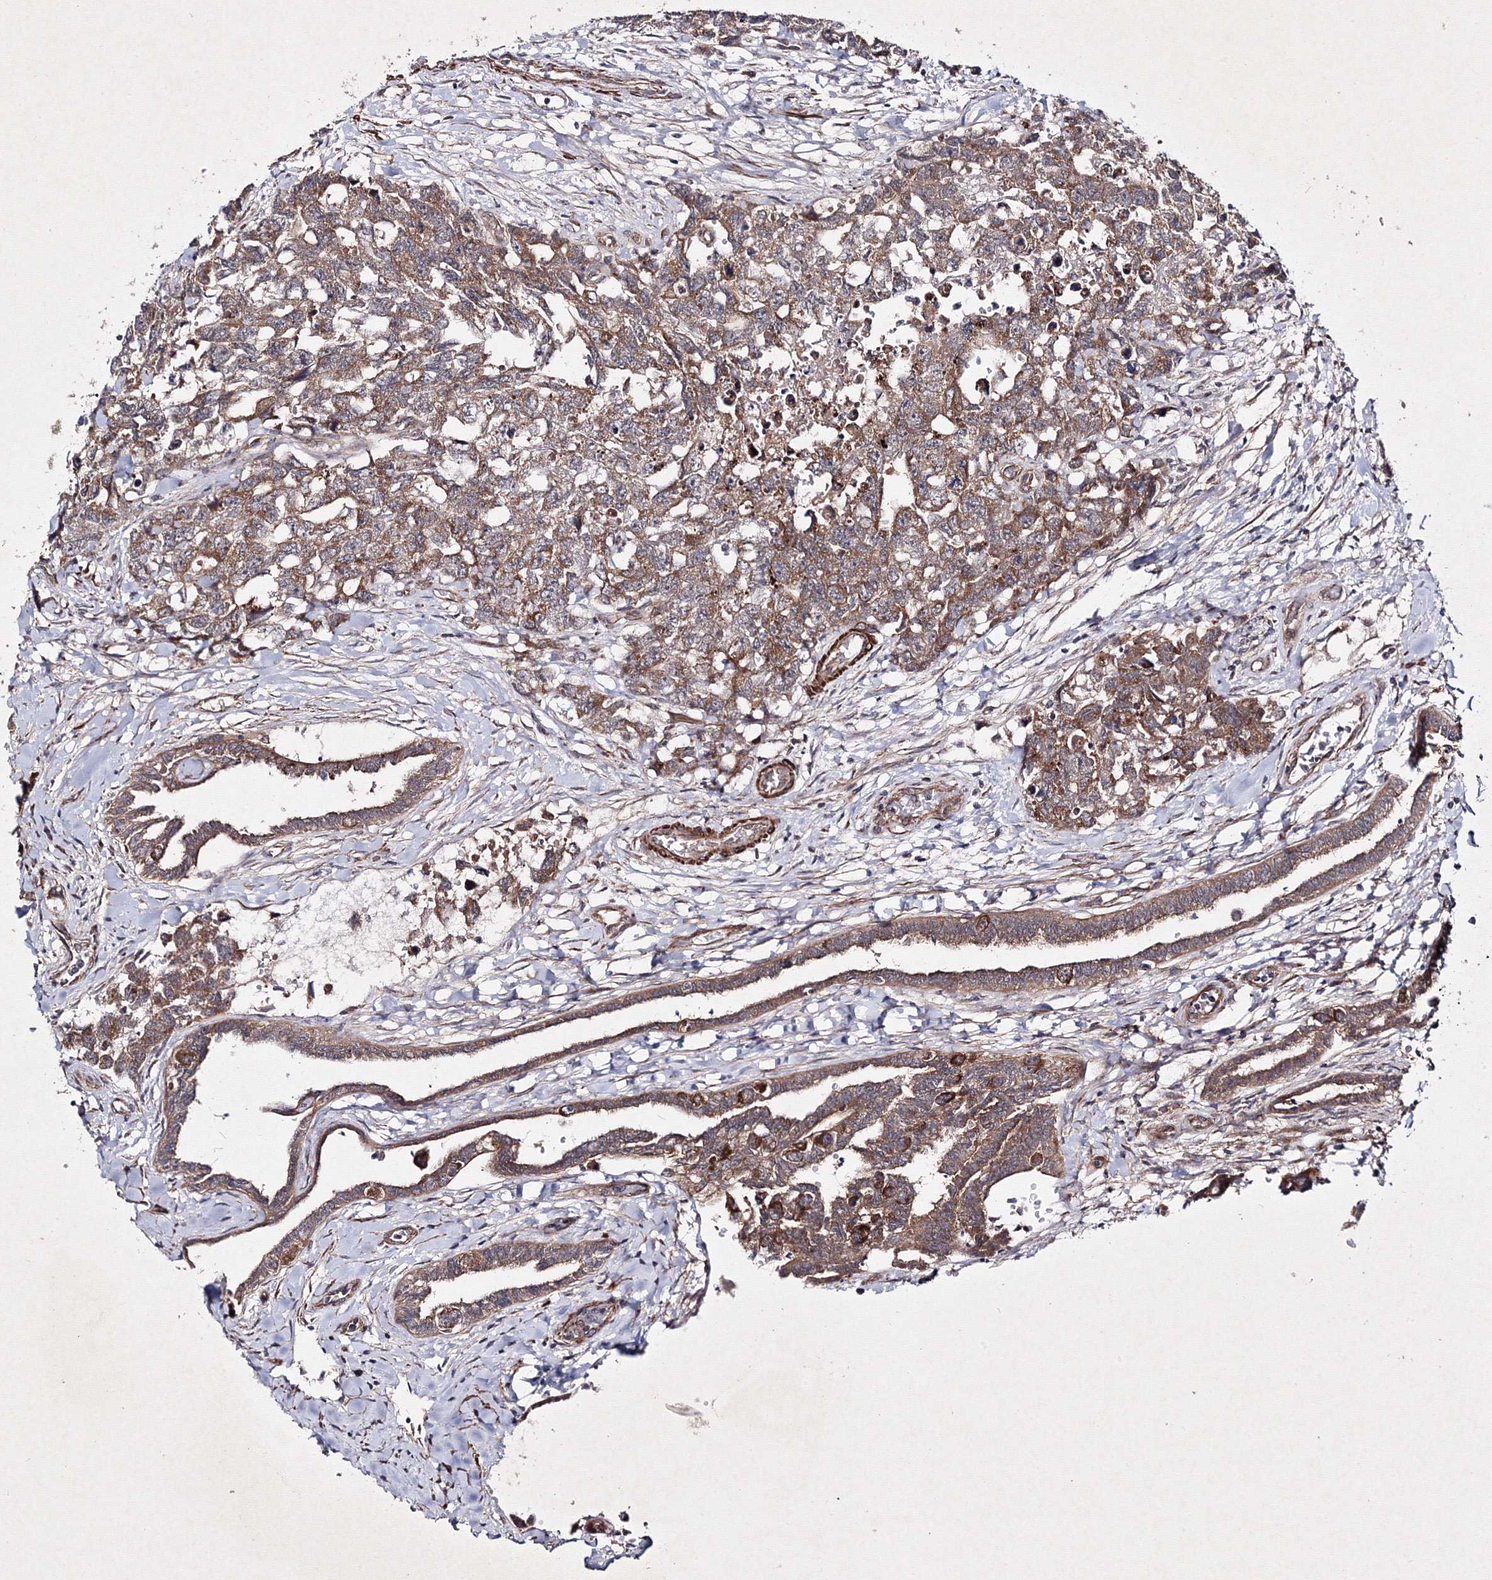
{"staining": {"intensity": "moderate", "quantity": ">75%", "location": "cytoplasmic/membranous"}, "tissue": "testis cancer", "cell_type": "Tumor cells", "image_type": "cancer", "snomed": [{"axis": "morphology", "description": "Carcinoma, Embryonal, NOS"}, {"axis": "topography", "description": "Testis"}], "caption": "Moderate cytoplasmic/membranous protein expression is identified in about >75% of tumor cells in testis cancer (embryonal carcinoma).", "gene": "GFM1", "patient": {"sex": "male", "age": 31}}